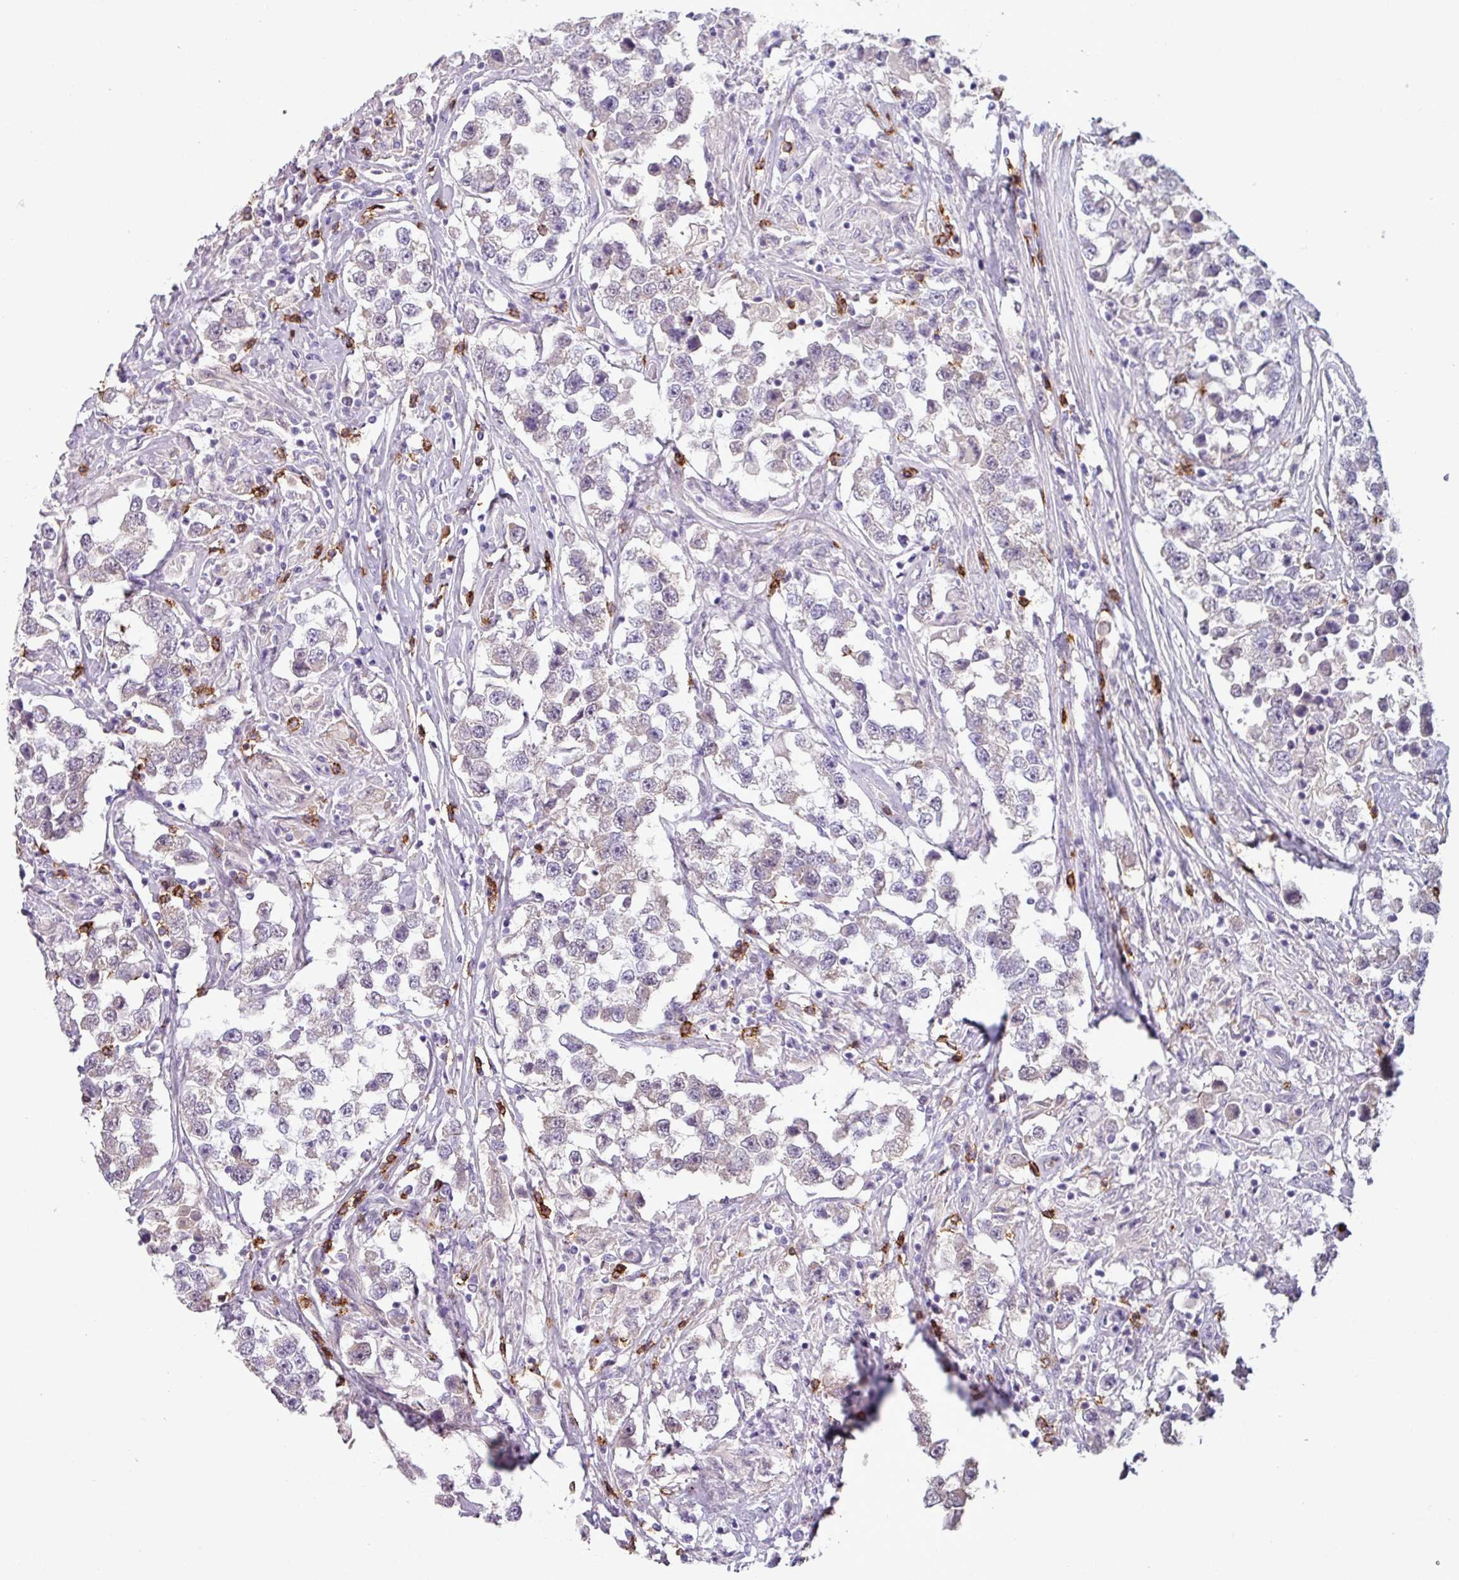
{"staining": {"intensity": "negative", "quantity": "none", "location": "none"}, "tissue": "testis cancer", "cell_type": "Tumor cells", "image_type": "cancer", "snomed": [{"axis": "morphology", "description": "Seminoma, NOS"}, {"axis": "topography", "description": "Testis"}], "caption": "High power microscopy micrograph of an immunohistochemistry image of testis seminoma, revealing no significant positivity in tumor cells. Brightfield microscopy of immunohistochemistry stained with DAB (3,3'-diaminobenzidine) (brown) and hematoxylin (blue), captured at high magnification.", "gene": "CD8A", "patient": {"sex": "male", "age": 46}}